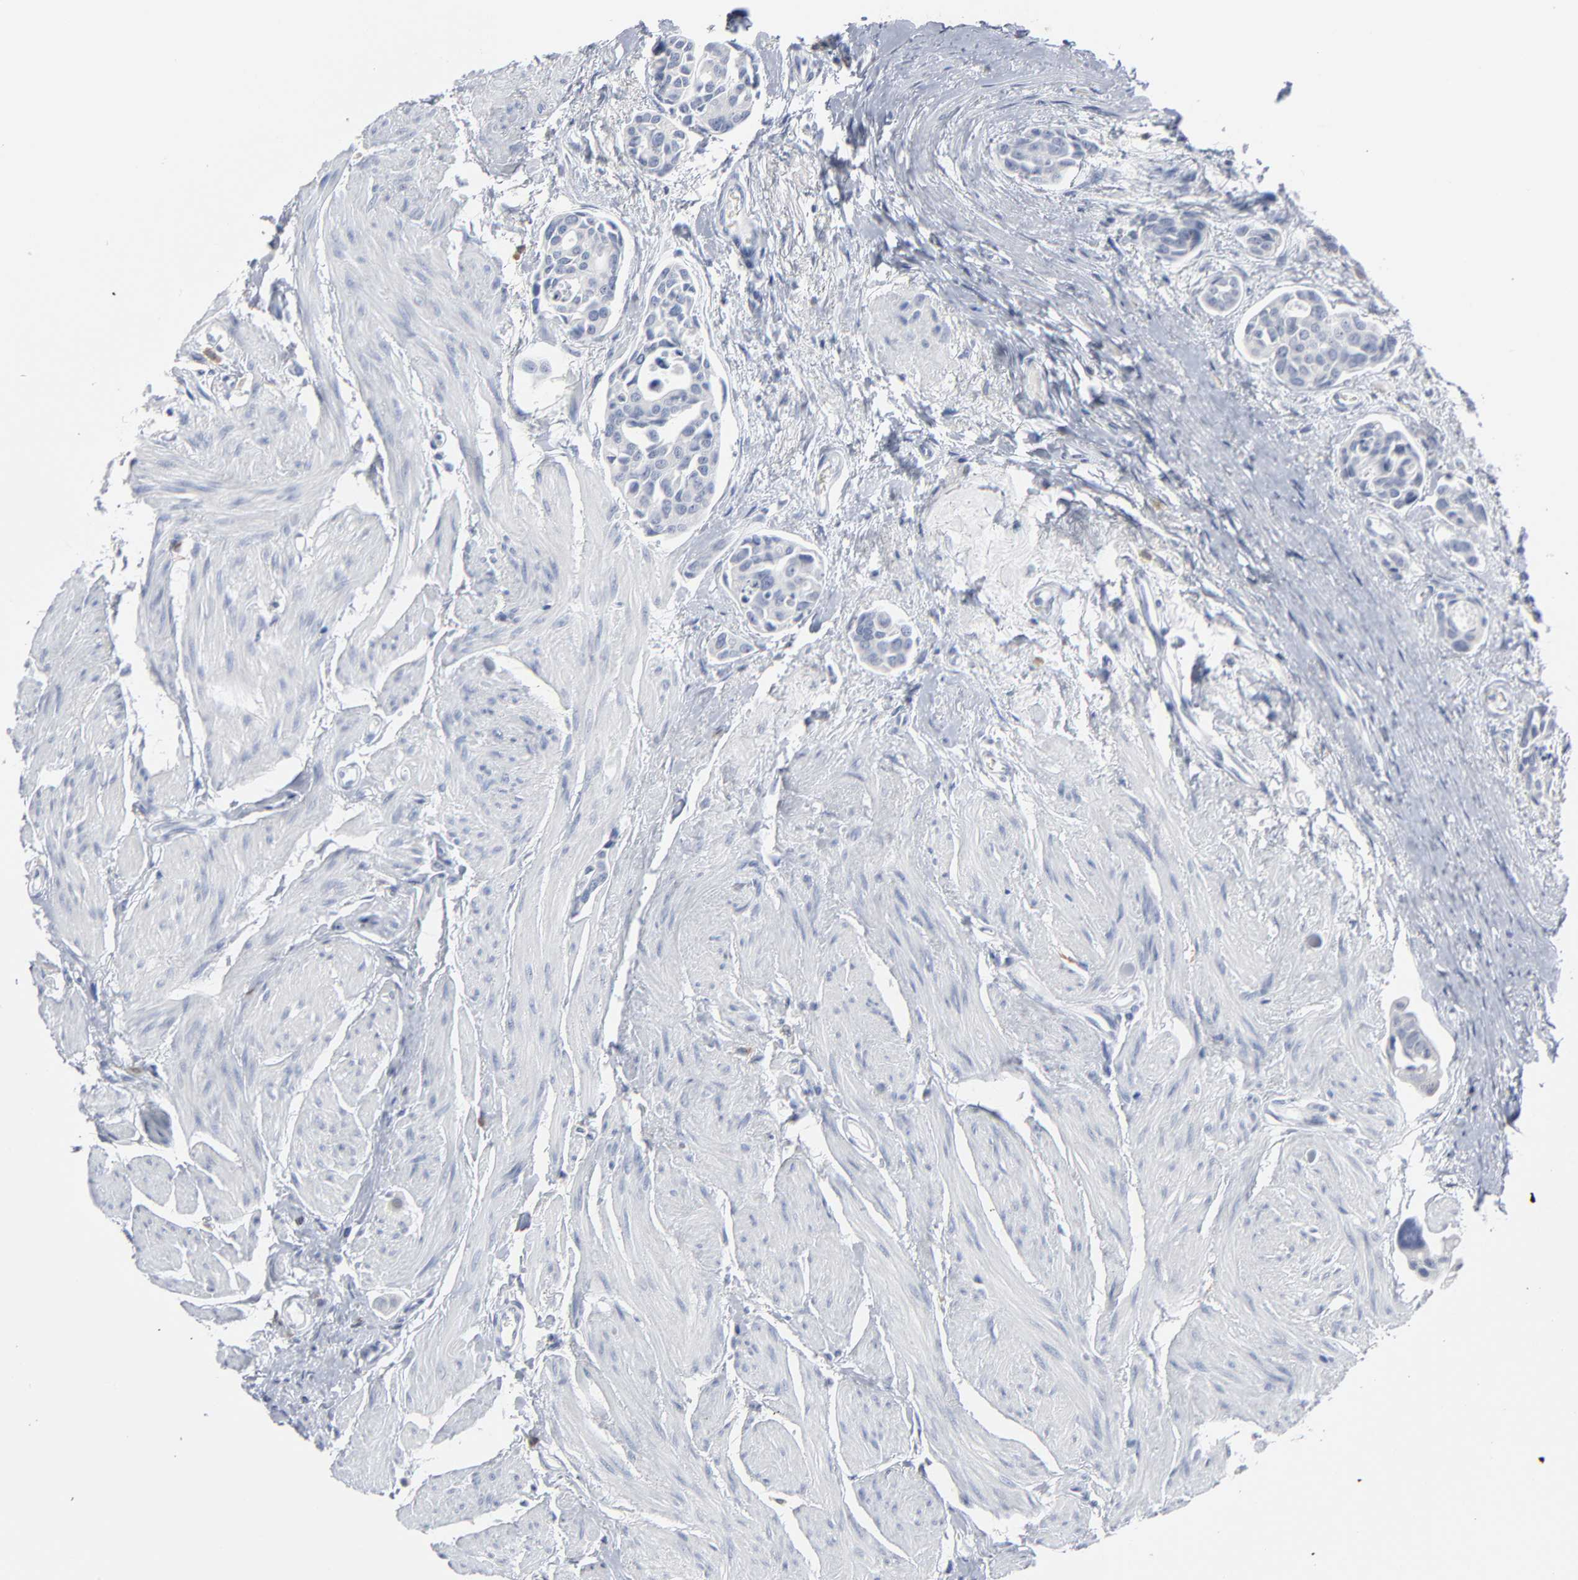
{"staining": {"intensity": "negative", "quantity": "none", "location": "none"}, "tissue": "urothelial cancer", "cell_type": "Tumor cells", "image_type": "cancer", "snomed": [{"axis": "morphology", "description": "Urothelial carcinoma, High grade"}, {"axis": "topography", "description": "Urinary bladder"}], "caption": "DAB immunohistochemical staining of human urothelial carcinoma (high-grade) displays no significant positivity in tumor cells.", "gene": "PAGE1", "patient": {"sex": "male", "age": 78}}